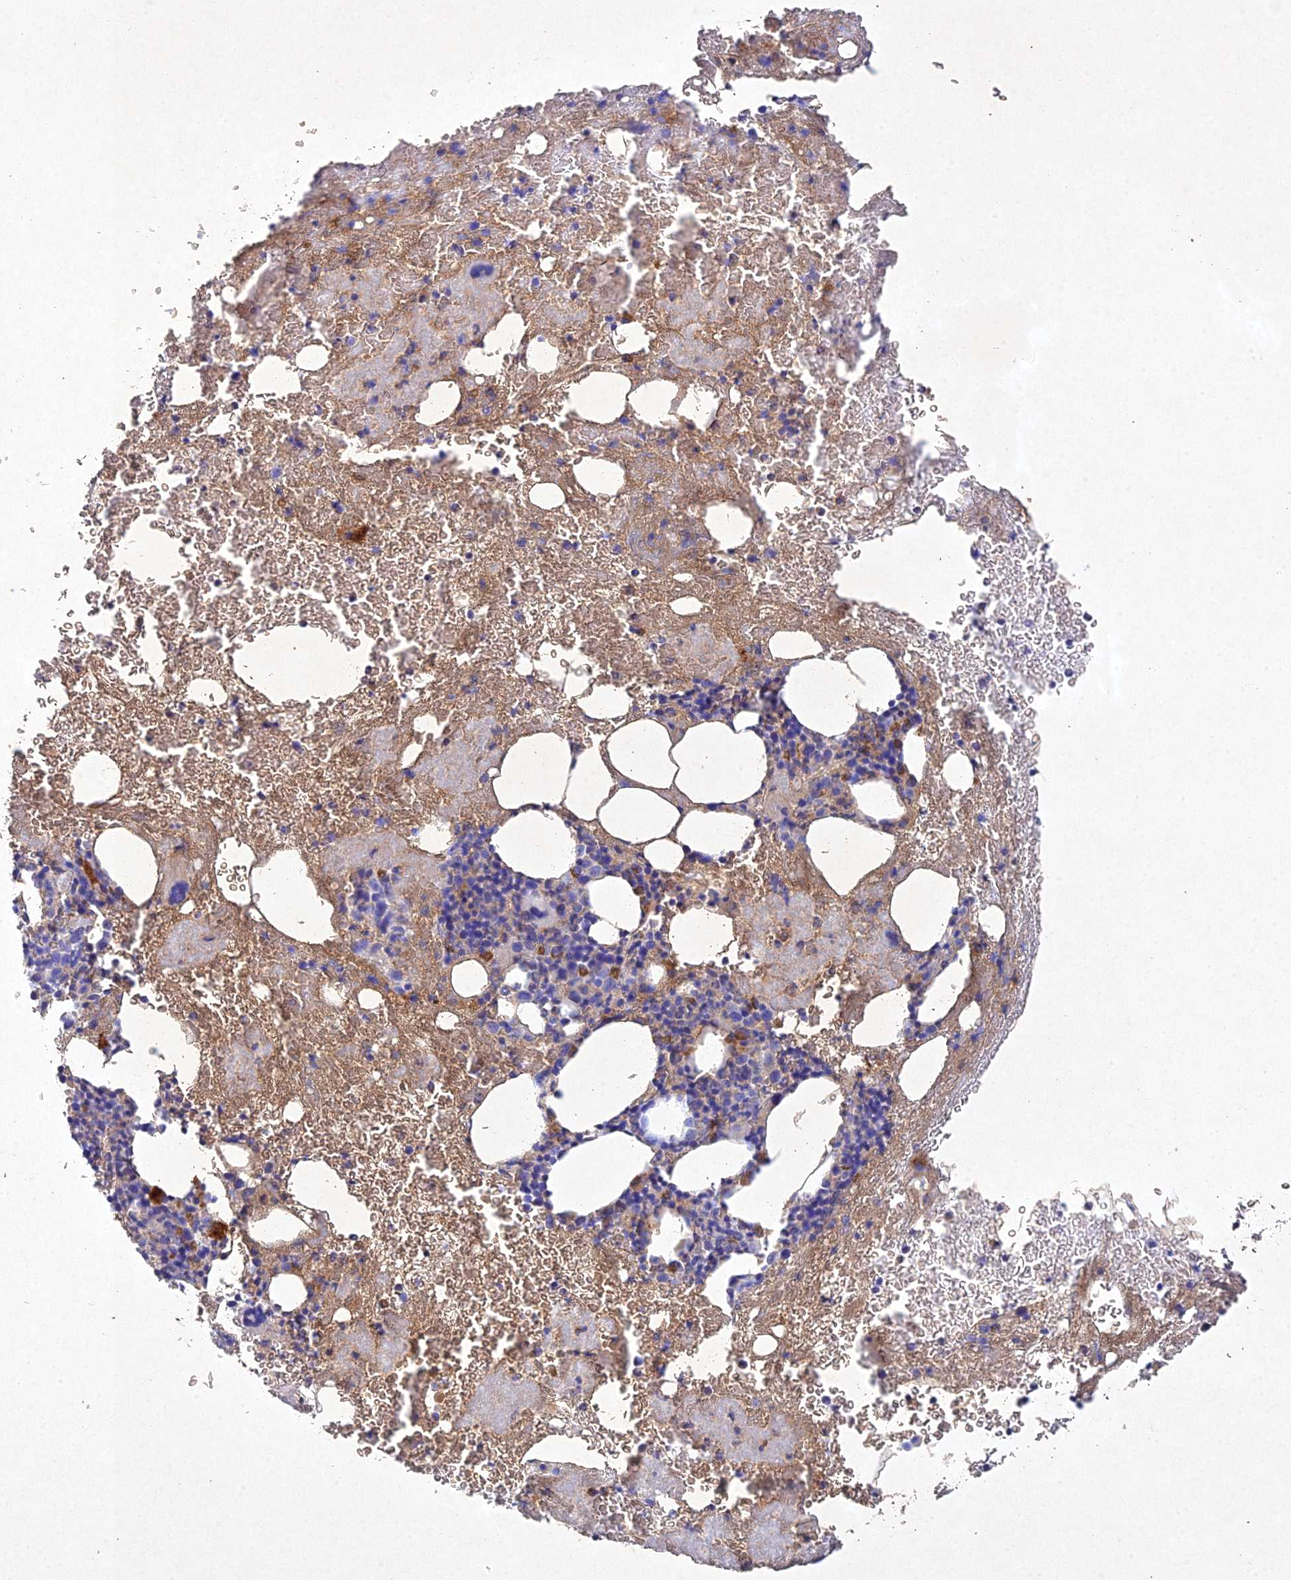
{"staining": {"intensity": "moderate", "quantity": "<25%", "location": "cytoplasmic/membranous"}, "tissue": "bone marrow", "cell_type": "Hematopoietic cells", "image_type": "normal", "snomed": [{"axis": "morphology", "description": "Normal tissue, NOS"}, {"axis": "topography", "description": "Bone marrow"}], "caption": "A high-resolution photomicrograph shows immunohistochemistry (IHC) staining of normal bone marrow, which reveals moderate cytoplasmic/membranous positivity in about <25% of hematopoietic cells. (brown staining indicates protein expression, while blue staining denotes nuclei).", "gene": "NDUFV1", "patient": {"sex": "male", "age": 53}}